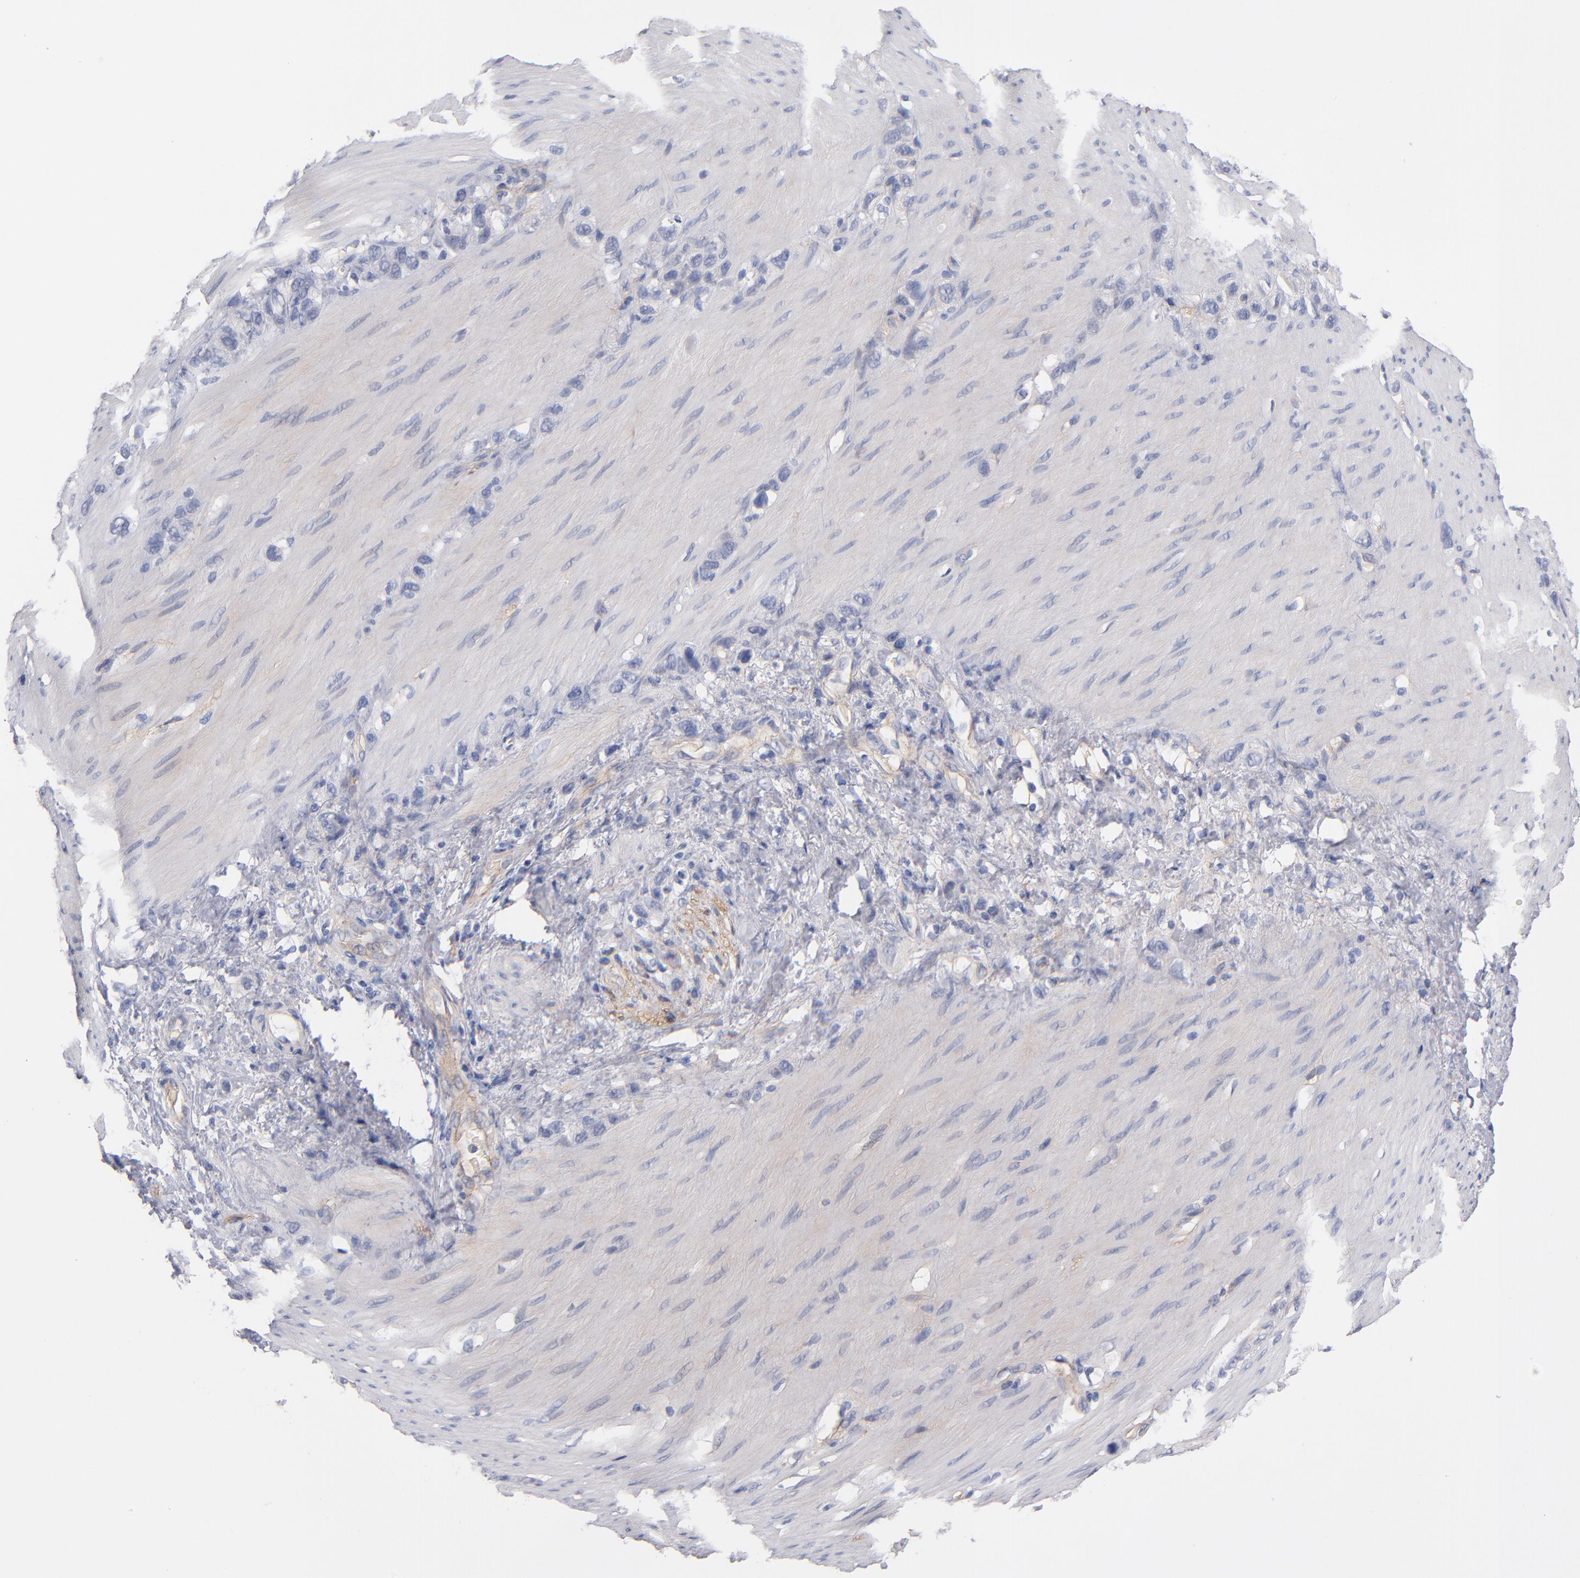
{"staining": {"intensity": "negative", "quantity": "none", "location": "none"}, "tissue": "stomach cancer", "cell_type": "Tumor cells", "image_type": "cancer", "snomed": [{"axis": "morphology", "description": "Normal tissue, NOS"}, {"axis": "morphology", "description": "Adenocarcinoma, NOS"}, {"axis": "morphology", "description": "Adenocarcinoma, High grade"}, {"axis": "topography", "description": "Stomach, upper"}, {"axis": "topography", "description": "Stomach"}], "caption": "High power microscopy histopathology image of an immunohistochemistry photomicrograph of stomach cancer, revealing no significant positivity in tumor cells.", "gene": "PLSCR4", "patient": {"sex": "female", "age": 65}}